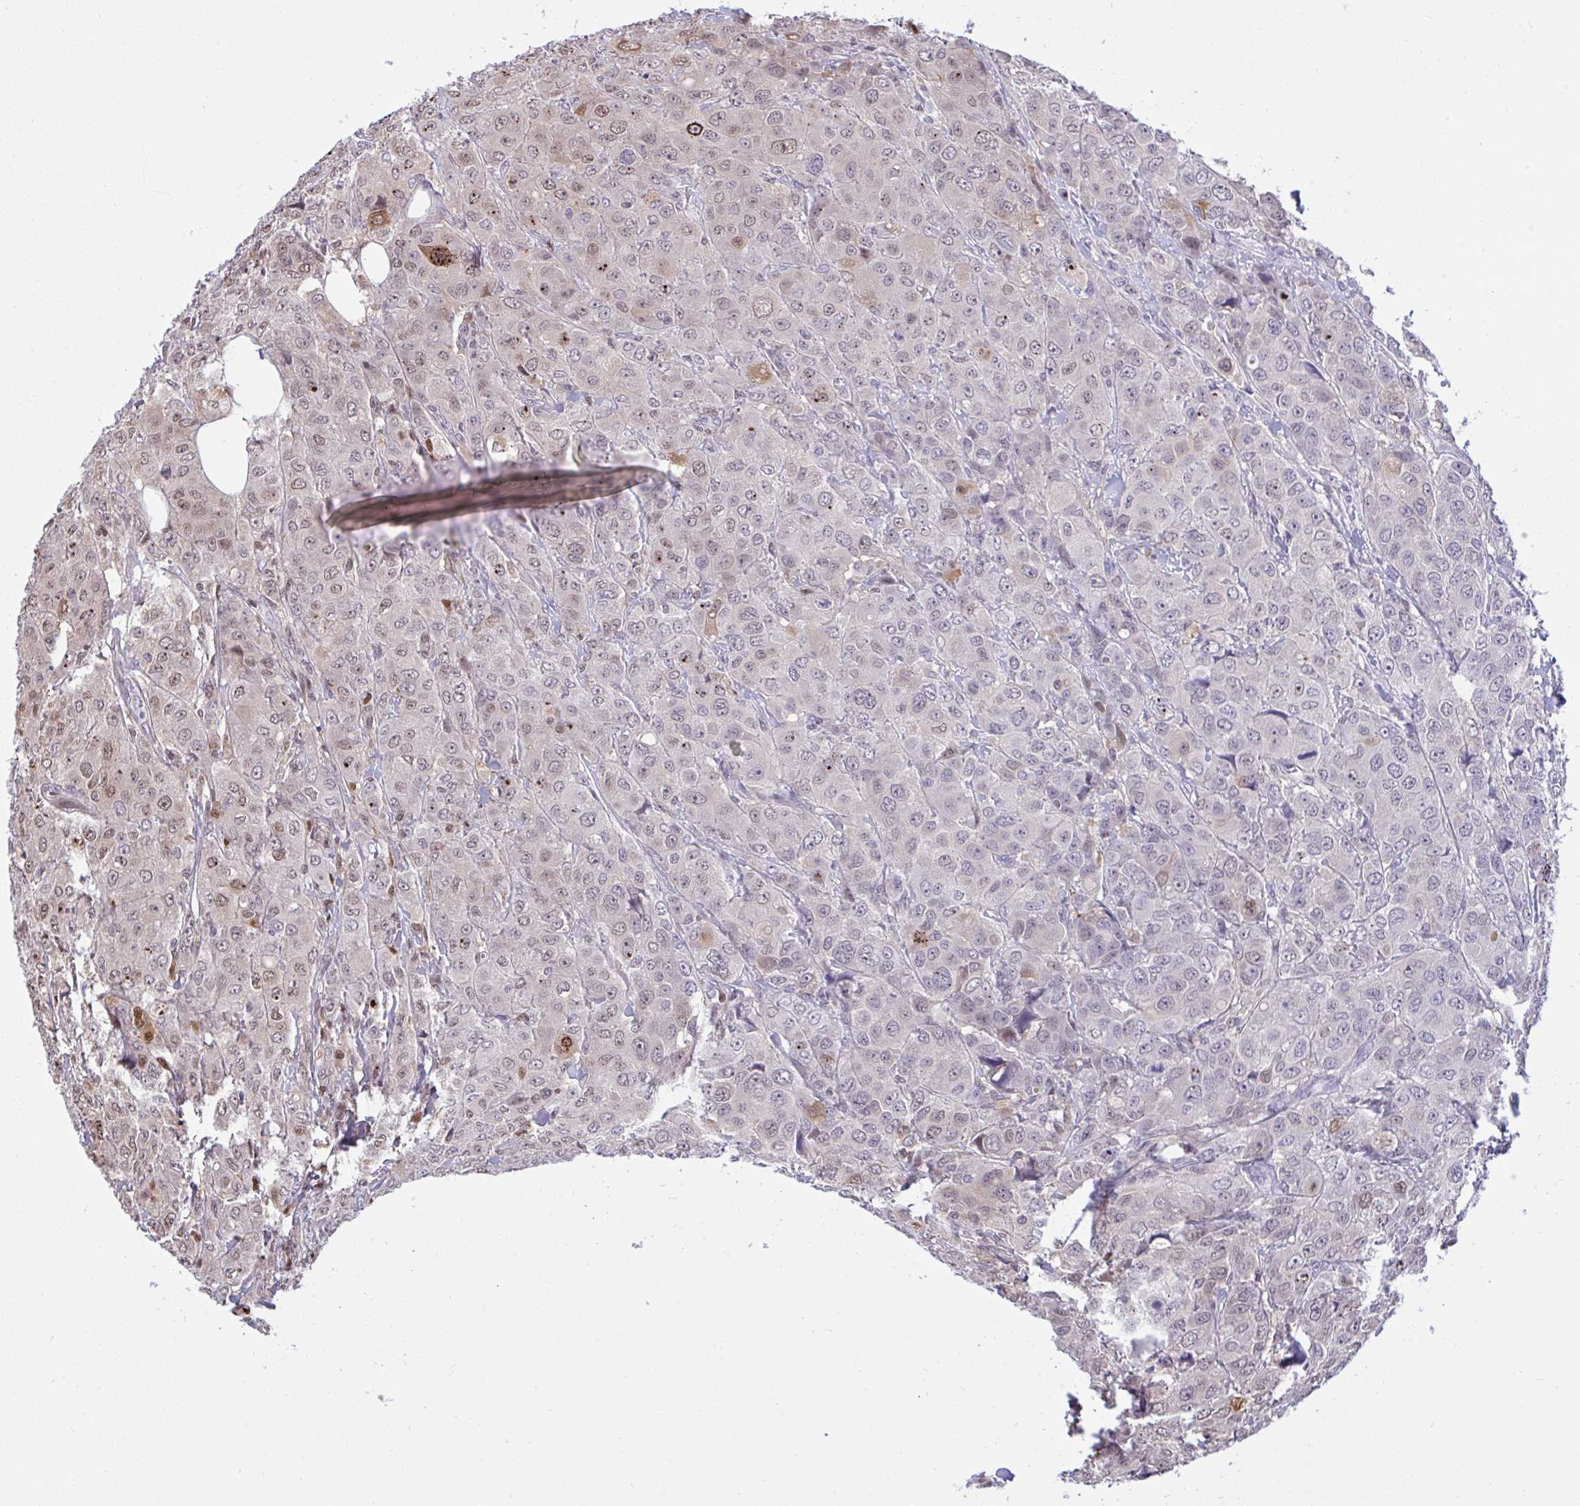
{"staining": {"intensity": "weak", "quantity": "<25%", "location": "nuclear"}, "tissue": "breast cancer", "cell_type": "Tumor cells", "image_type": "cancer", "snomed": [{"axis": "morphology", "description": "Duct carcinoma"}, {"axis": "topography", "description": "Breast"}], "caption": "Image shows no protein positivity in tumor cells of breast invasive ductal carcinoma tissue.", "gene": "ZNF485", "patient": {"sex": "female", "age": 43}}